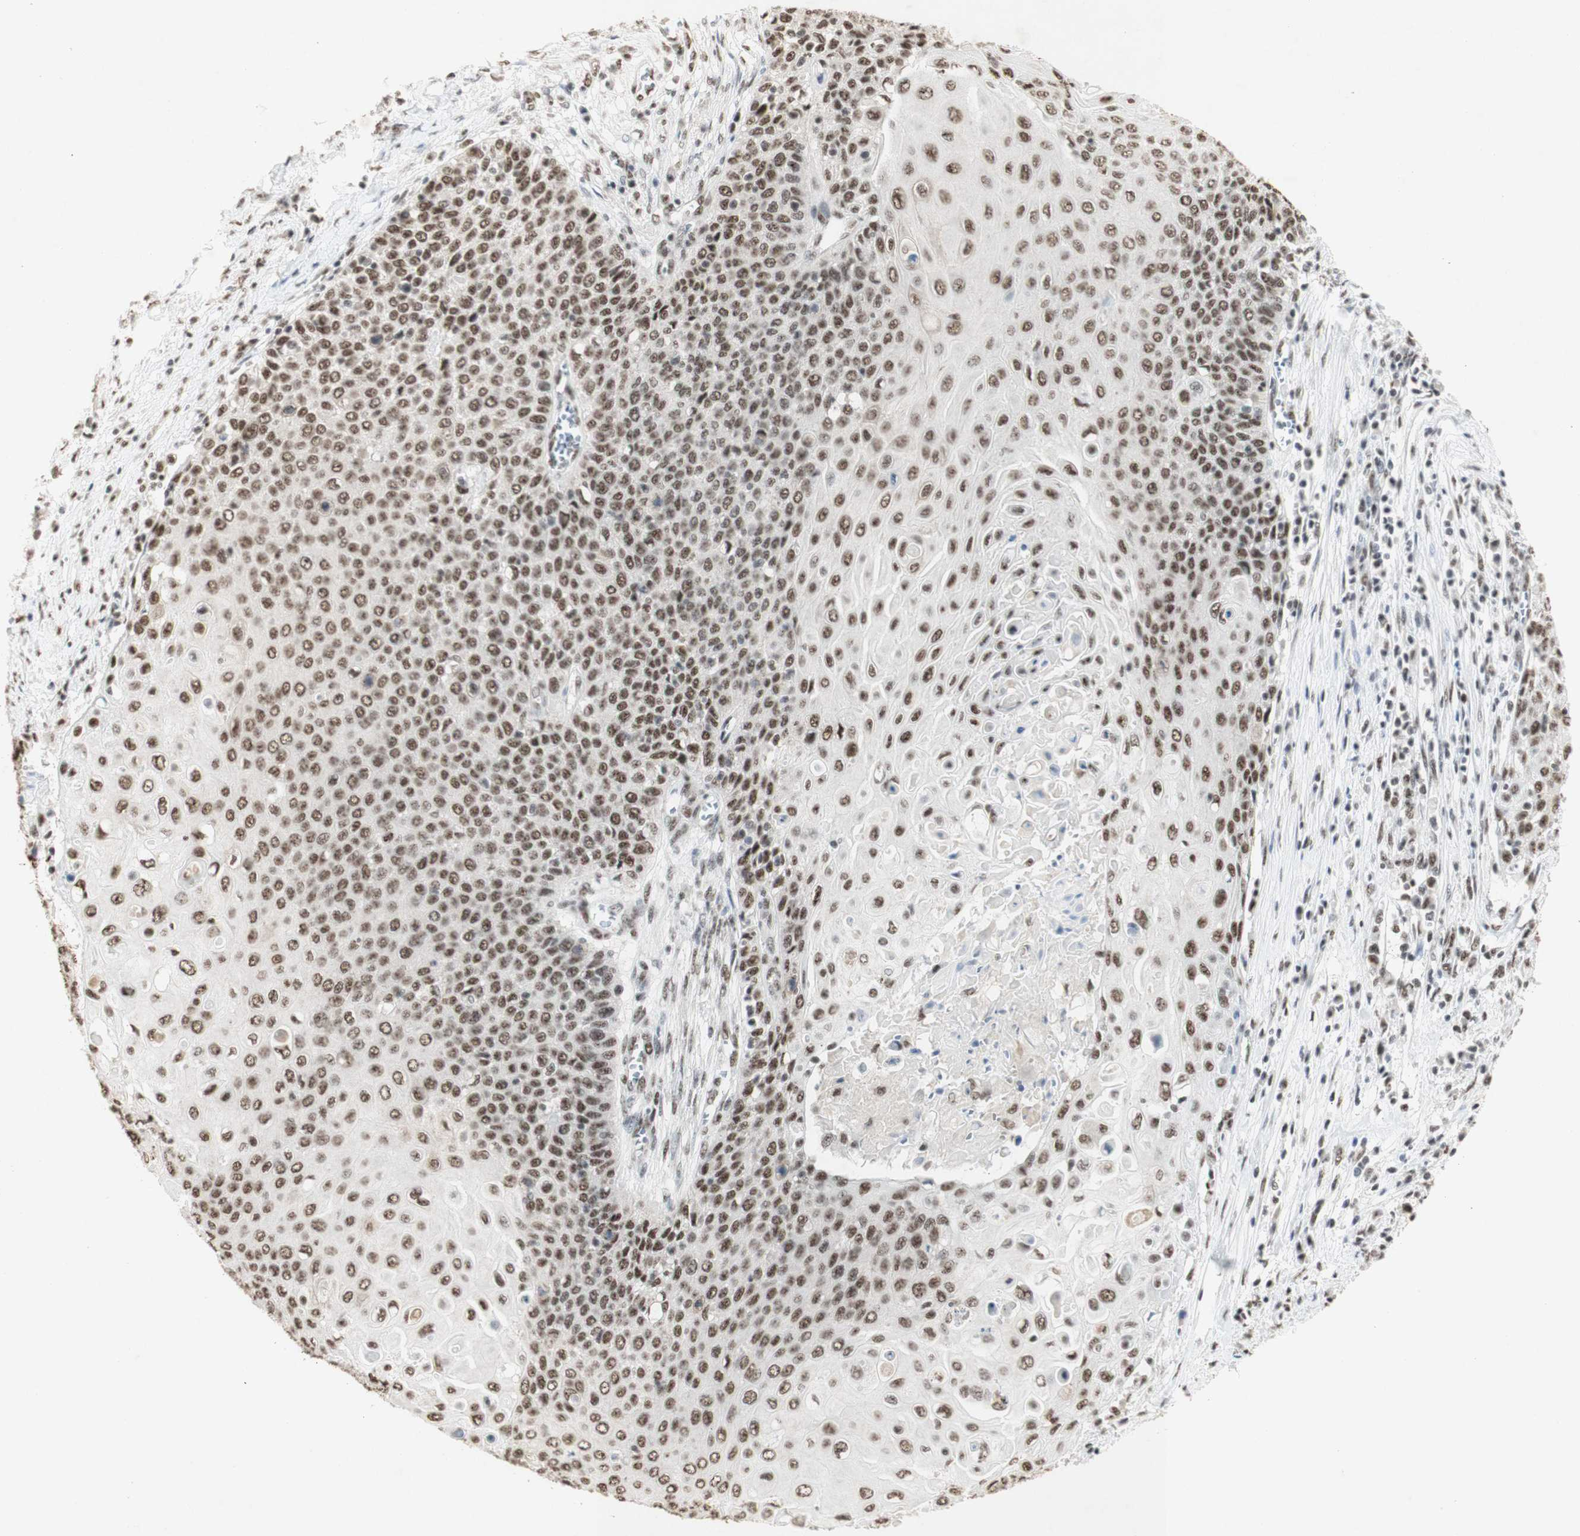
{"staining": {"intensity": "moderate", "quantity": ">75%", "location": "nuclear"}, "tissue": "cervical cancer", "cell_type": "Tumor cells", "image_type": "cancer", "snomed": [{"axis": "morphology", "description": "Squamous cell carcinoma, NOS"}, {"axis": "topography", "description": "Cervix"}], "caption": "Human cervical cancer (squamous cell carcinoma) stained with a protein marker exhibits moderate staining in tumor cells.", "gene": "SNRPB", "patient": {"sex": "female", "age": 39}}